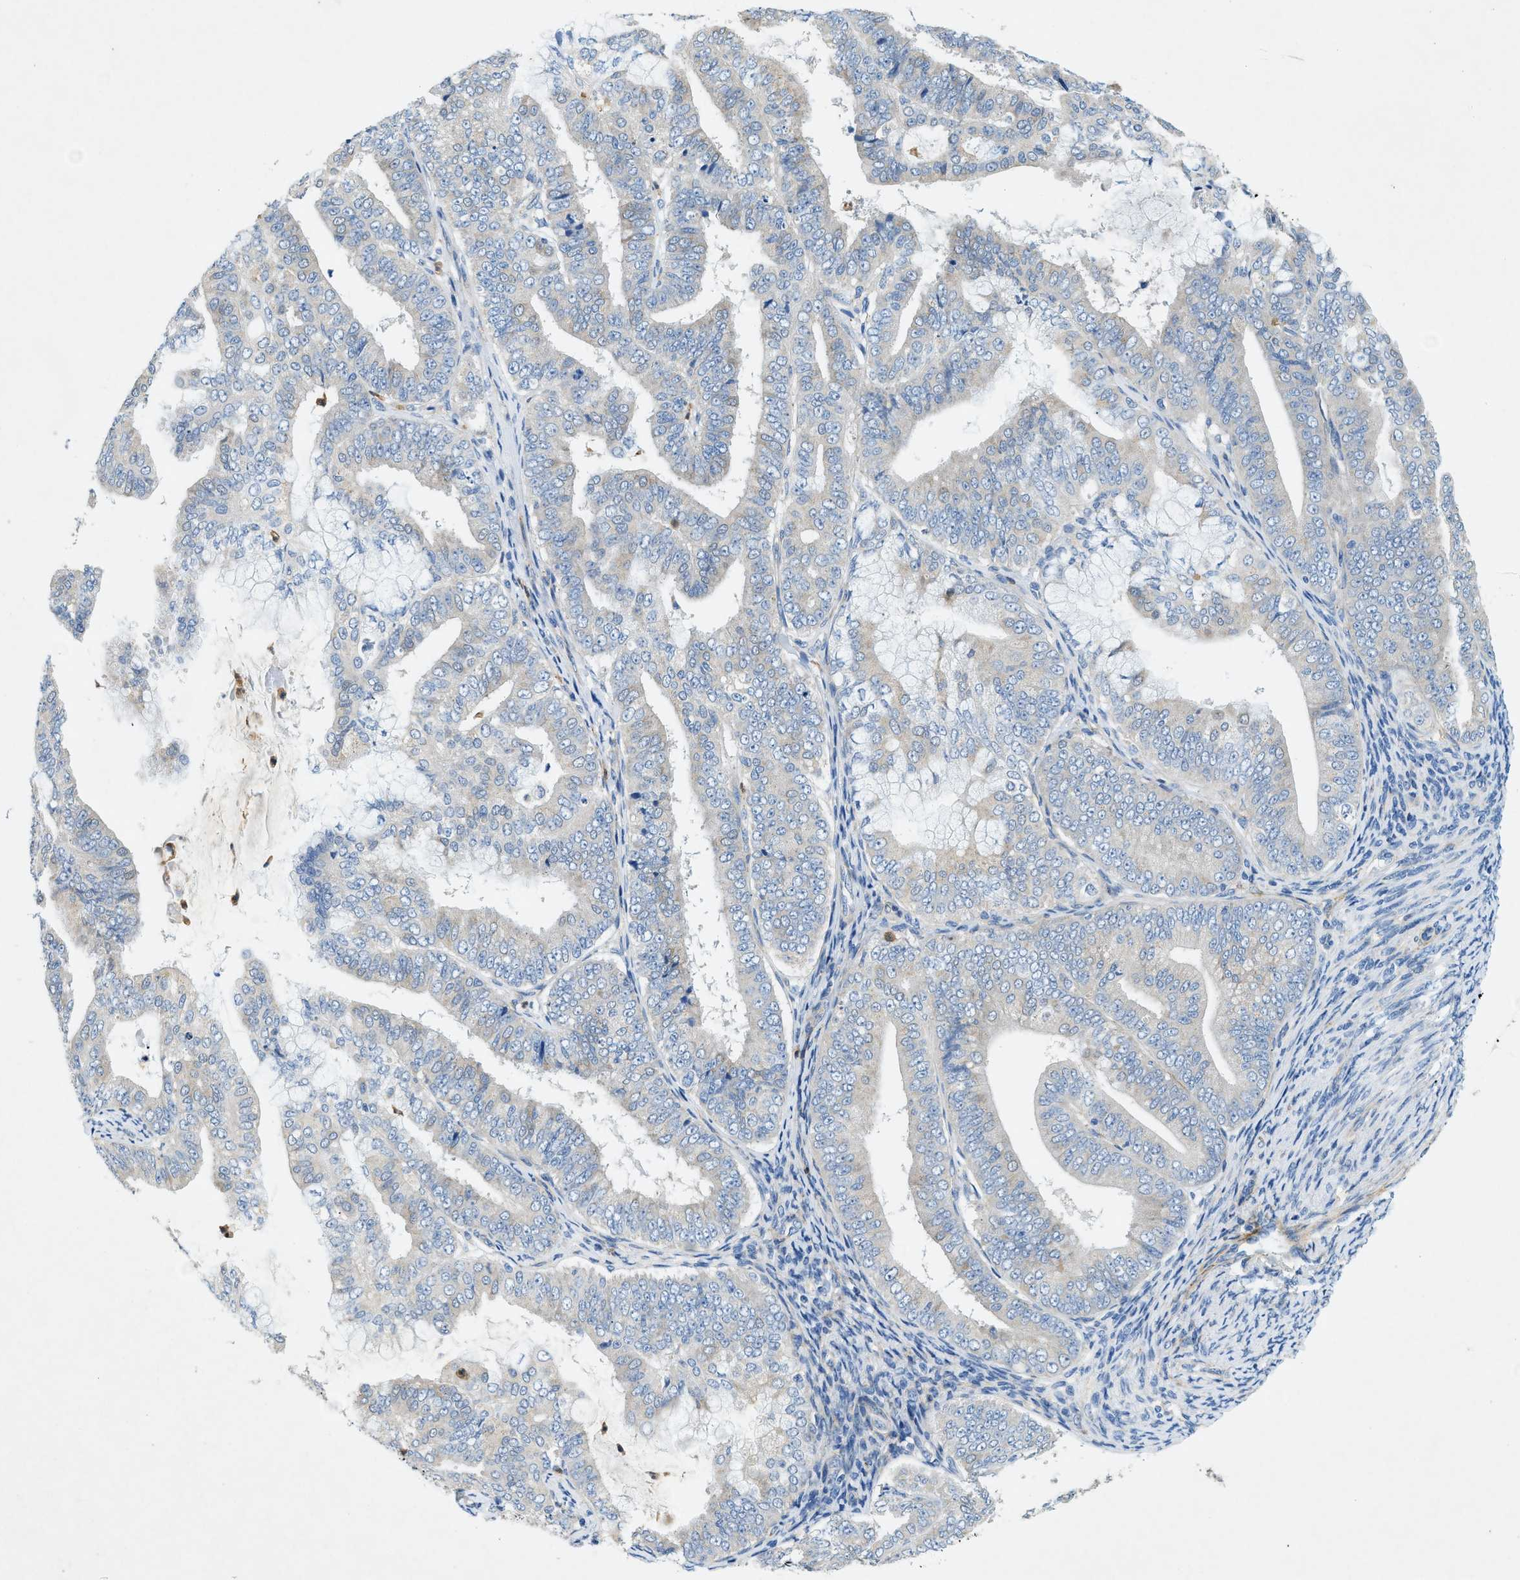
{"staining": {"intensity": "weak", "quantity": "<25%", "location": "cytoplasmic/membranous"}, "tissue": "endometrial cancer", "cell_type": "Tumor cells", "image_type": "cancer", "snomed": [{"axis": "morphology", "description": "Adenocarcinoma, NOS"}, {"axis": "topography", "description": "Endometrium"}], "caption": "Tumor cells are negative for protein expression in human adenocarcinoma (endometrial).", "gene": "ZDHHC13", "patient": {"sex": "female", "age": 63}}